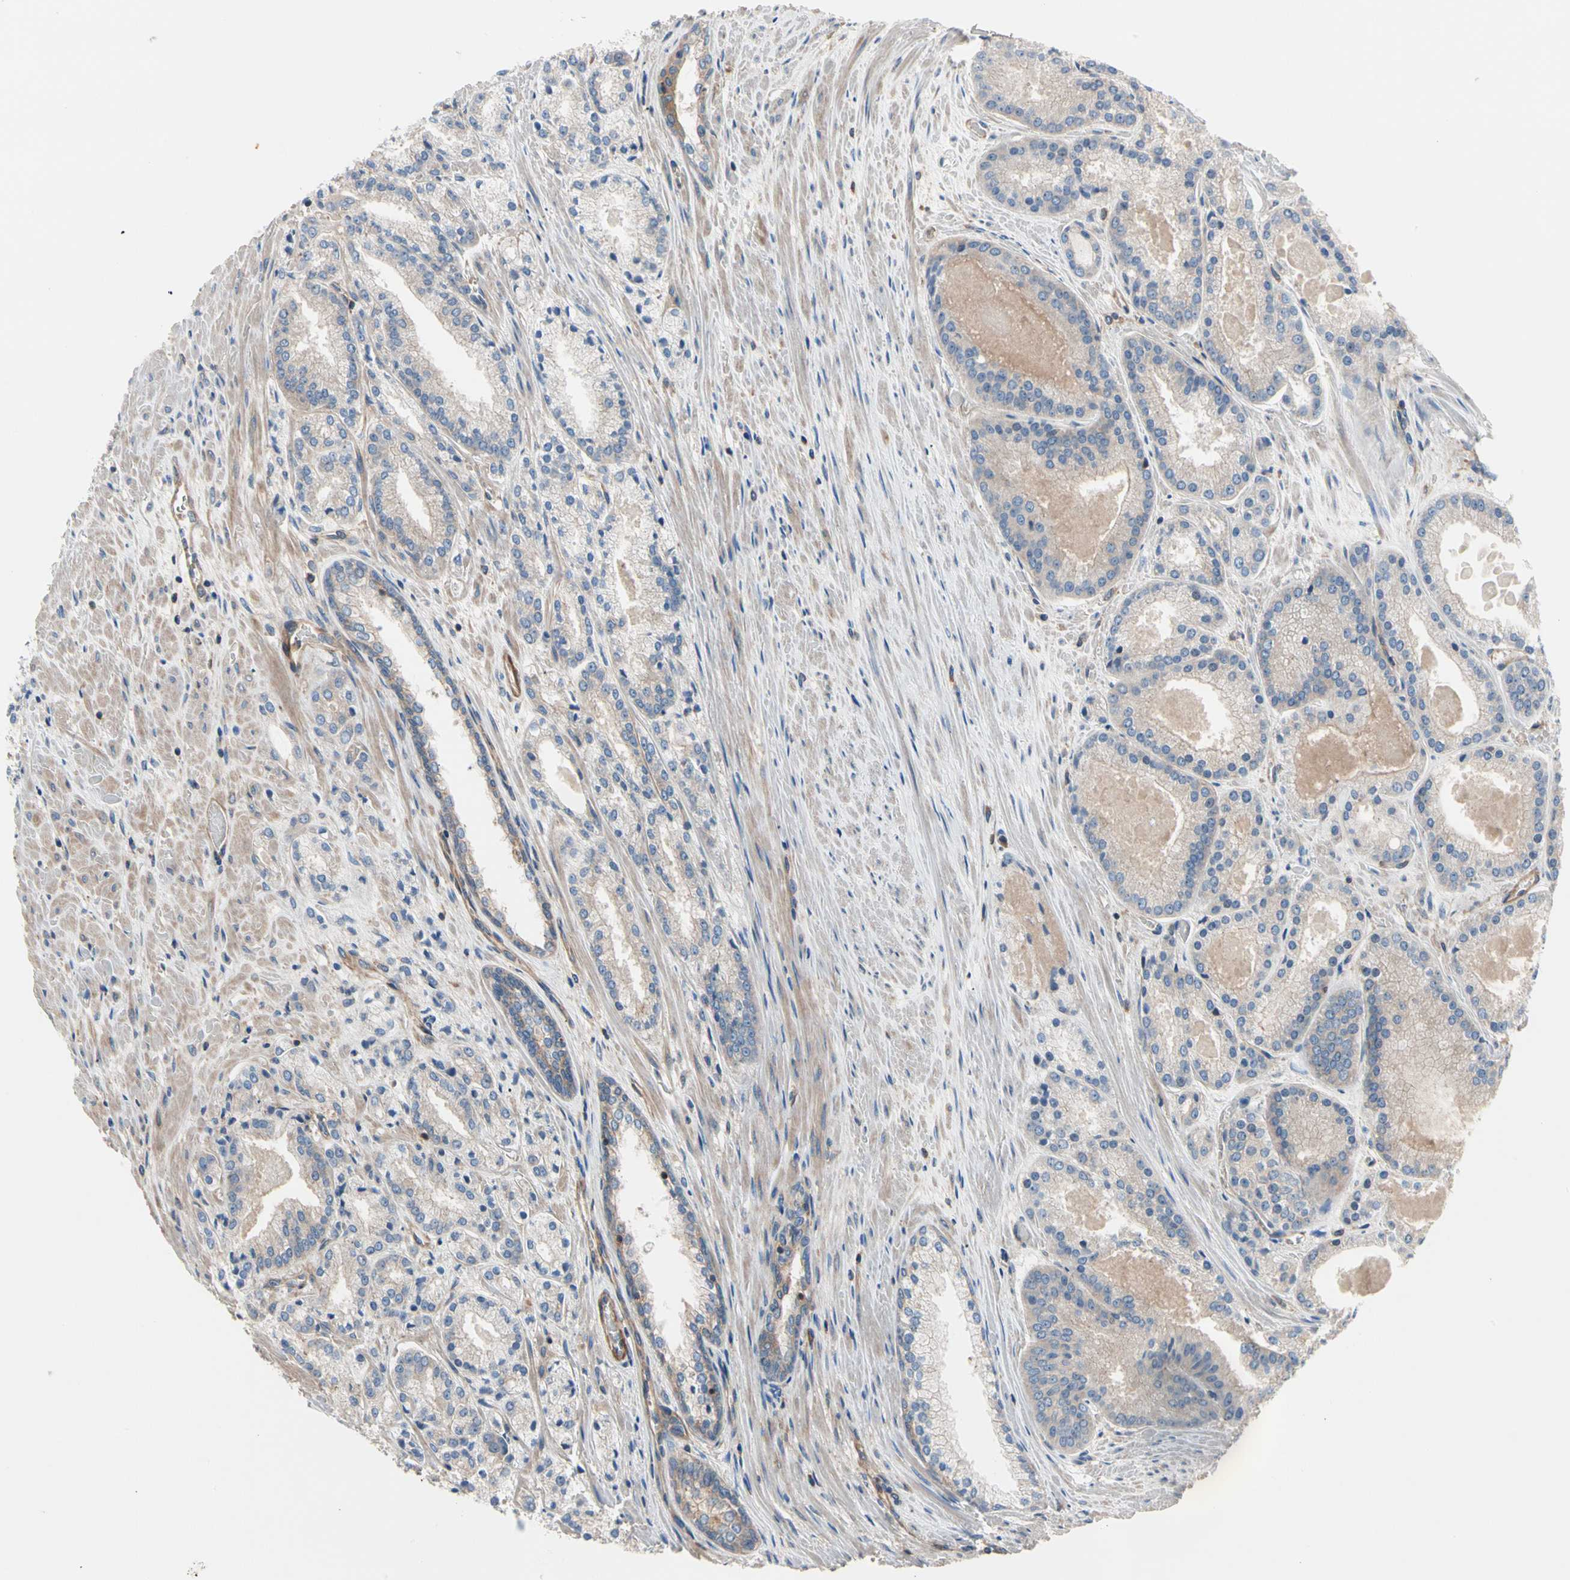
{"staining": {"intensity": "weak", "quantity": ">75%", "location": "cytoplasmic/membranous"}, "tissue": "prostate cancer", "cell_type": "Tumor cells", "image_type": "cancer", "snomed": [{"axis": "morphology", "description": "Adenocarcinoma, Low grade"}, {"axis": "topography", "description": "Prostate"}], "caption": "About >75% of tumor cells in prostate cancer demonstrate weak cytoplasmic/membranous protein expression as visualized by brown immunohistochemical staining.", "gene": "ROCK1", "patient": {"sex": "male", "age": 59}}